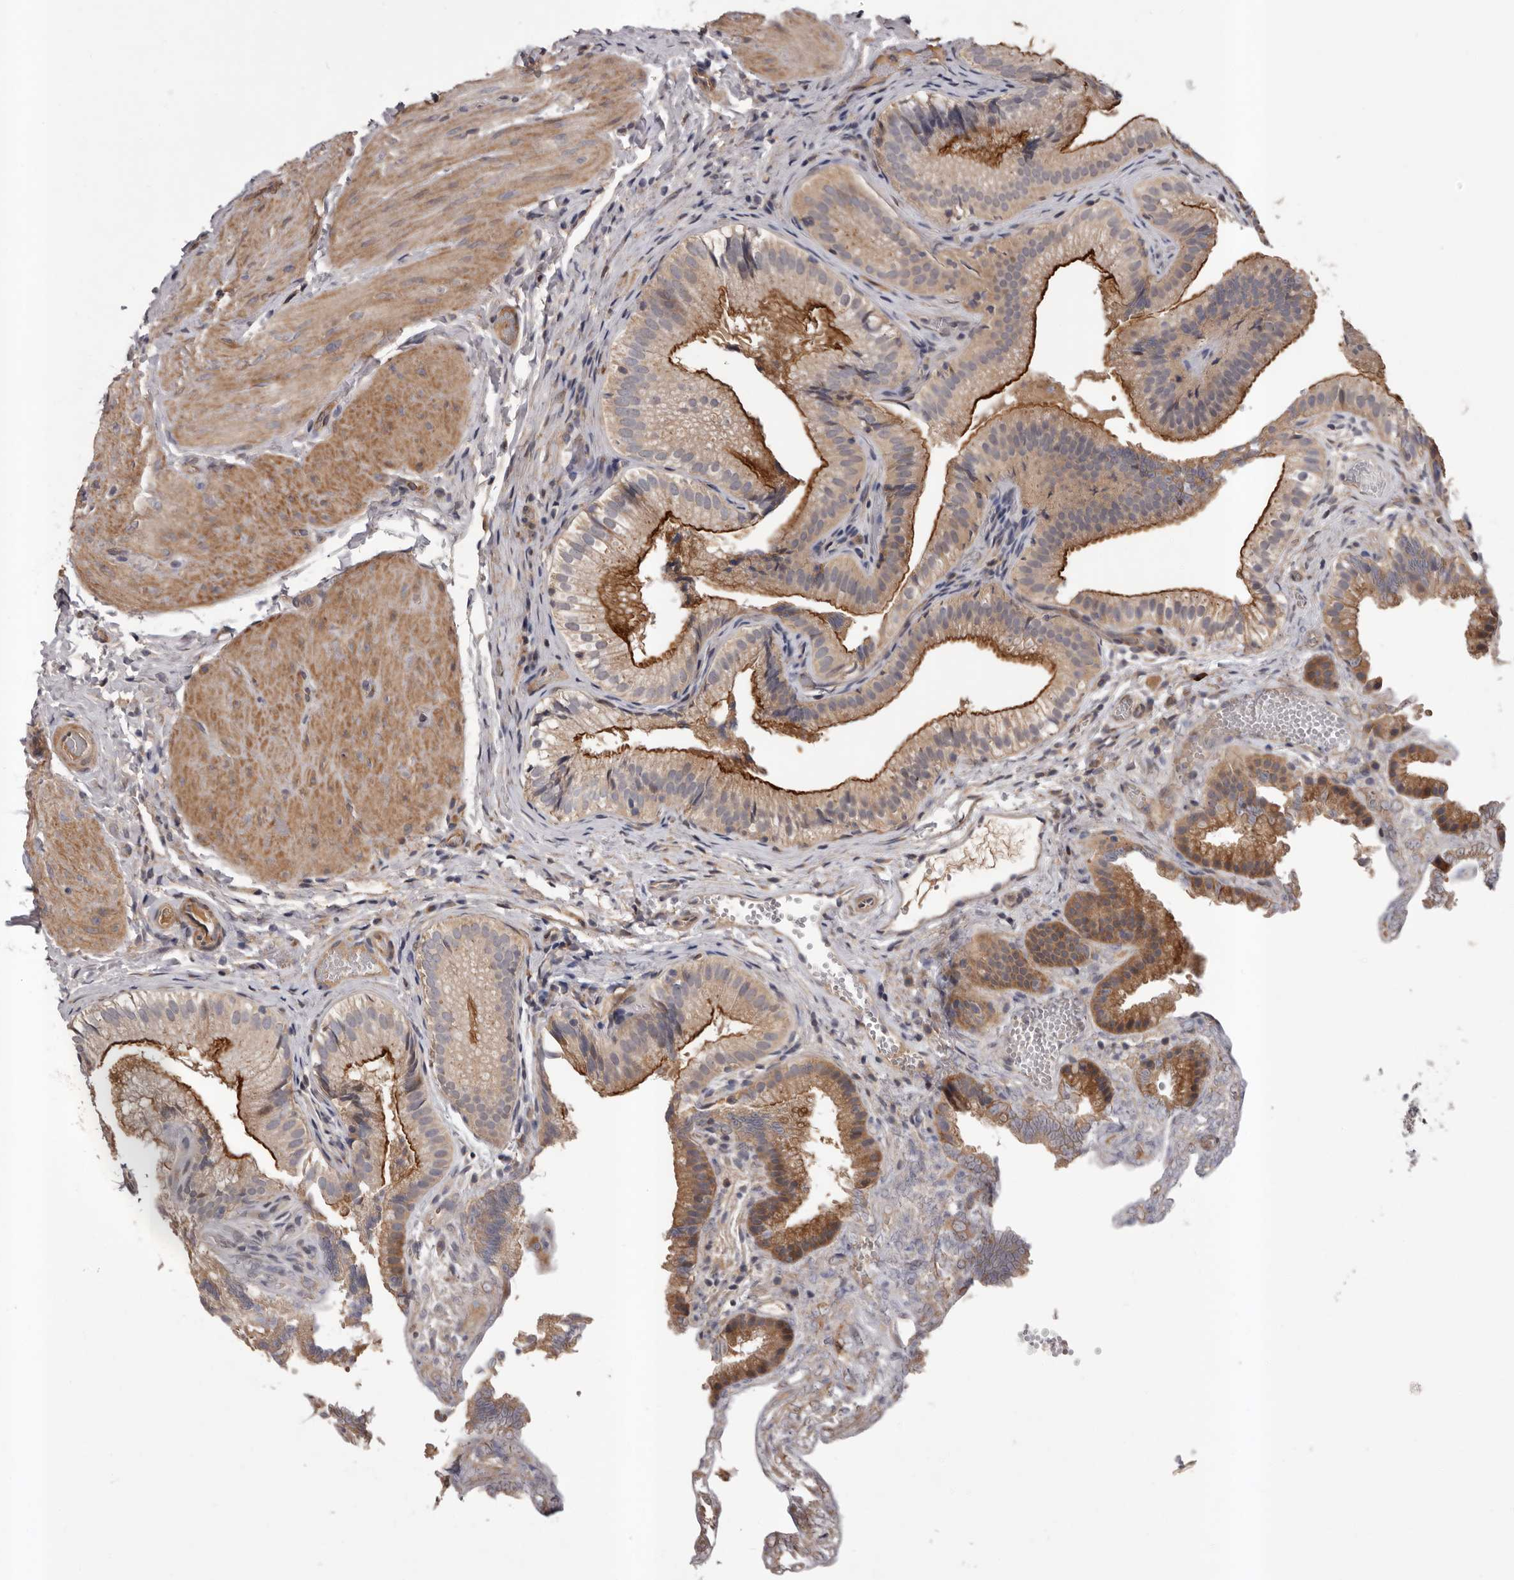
{"staining": {"intensity": "moderate", "quantity": ">75%", "location": "cytoplasmic/membranous"}, "tissue": "gallbladder", "cell_type": "Glandular cells", "image_type": "normal", "snomed": [{"axis": "morphology", "description": "Normal tissue, NOS"}, {"axis": "topography", "description": "Gallbladder"}], "caption": "Brown immunohistochemical staining in normal human gallbladder demonstrates moderate cytoplasmic/membranous positivity in about >75% of glandular cells. Using DAB (3,3'-diaminobenzidine) (brown) and hematoxylin (blue) stains, captured at high magnification using brightfield microscopy.", "gene": "PRKD1", "patient": {"sex": "female", "age": 30}}